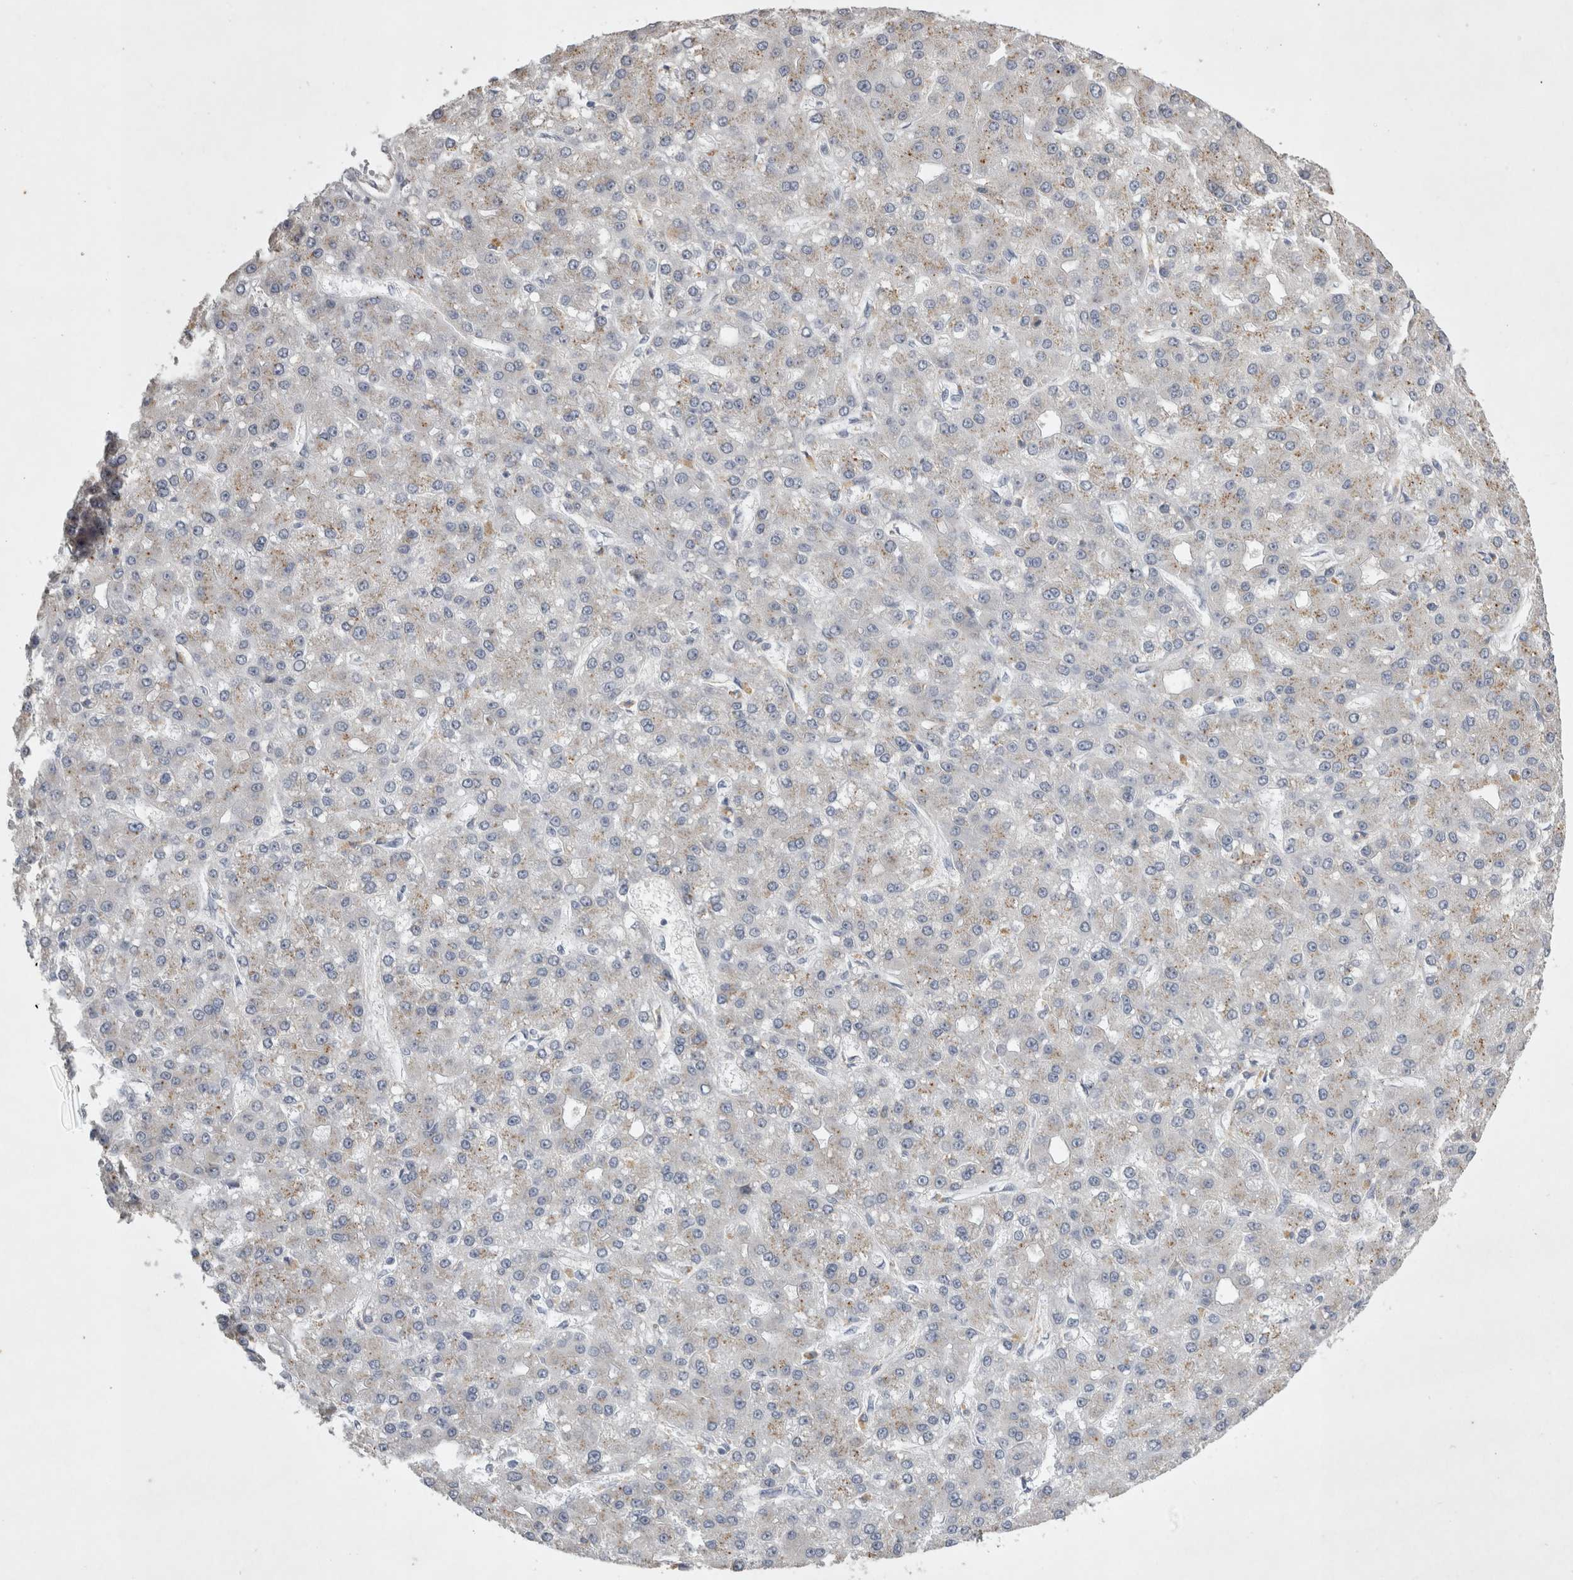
{"staining": {"intensity": "weak", "quantity": "<25%", "location": "cytoplasmic/membranous"}, "tissue": "liver cancer", "cell_type": "Tumor cells", "image_type": "cancer", "snomed": [{"axis": "morphology", "description": "Carcinoma, Hepatocellular, NOS"}, {"axis": "topography", "description": "Liver"}], "caption": "Liver cancer was stained to show a protein in brown. There is no significant staining in tumor cells.", "gene": "STRADB", "patient": {"sex": "male", "age": 67}}